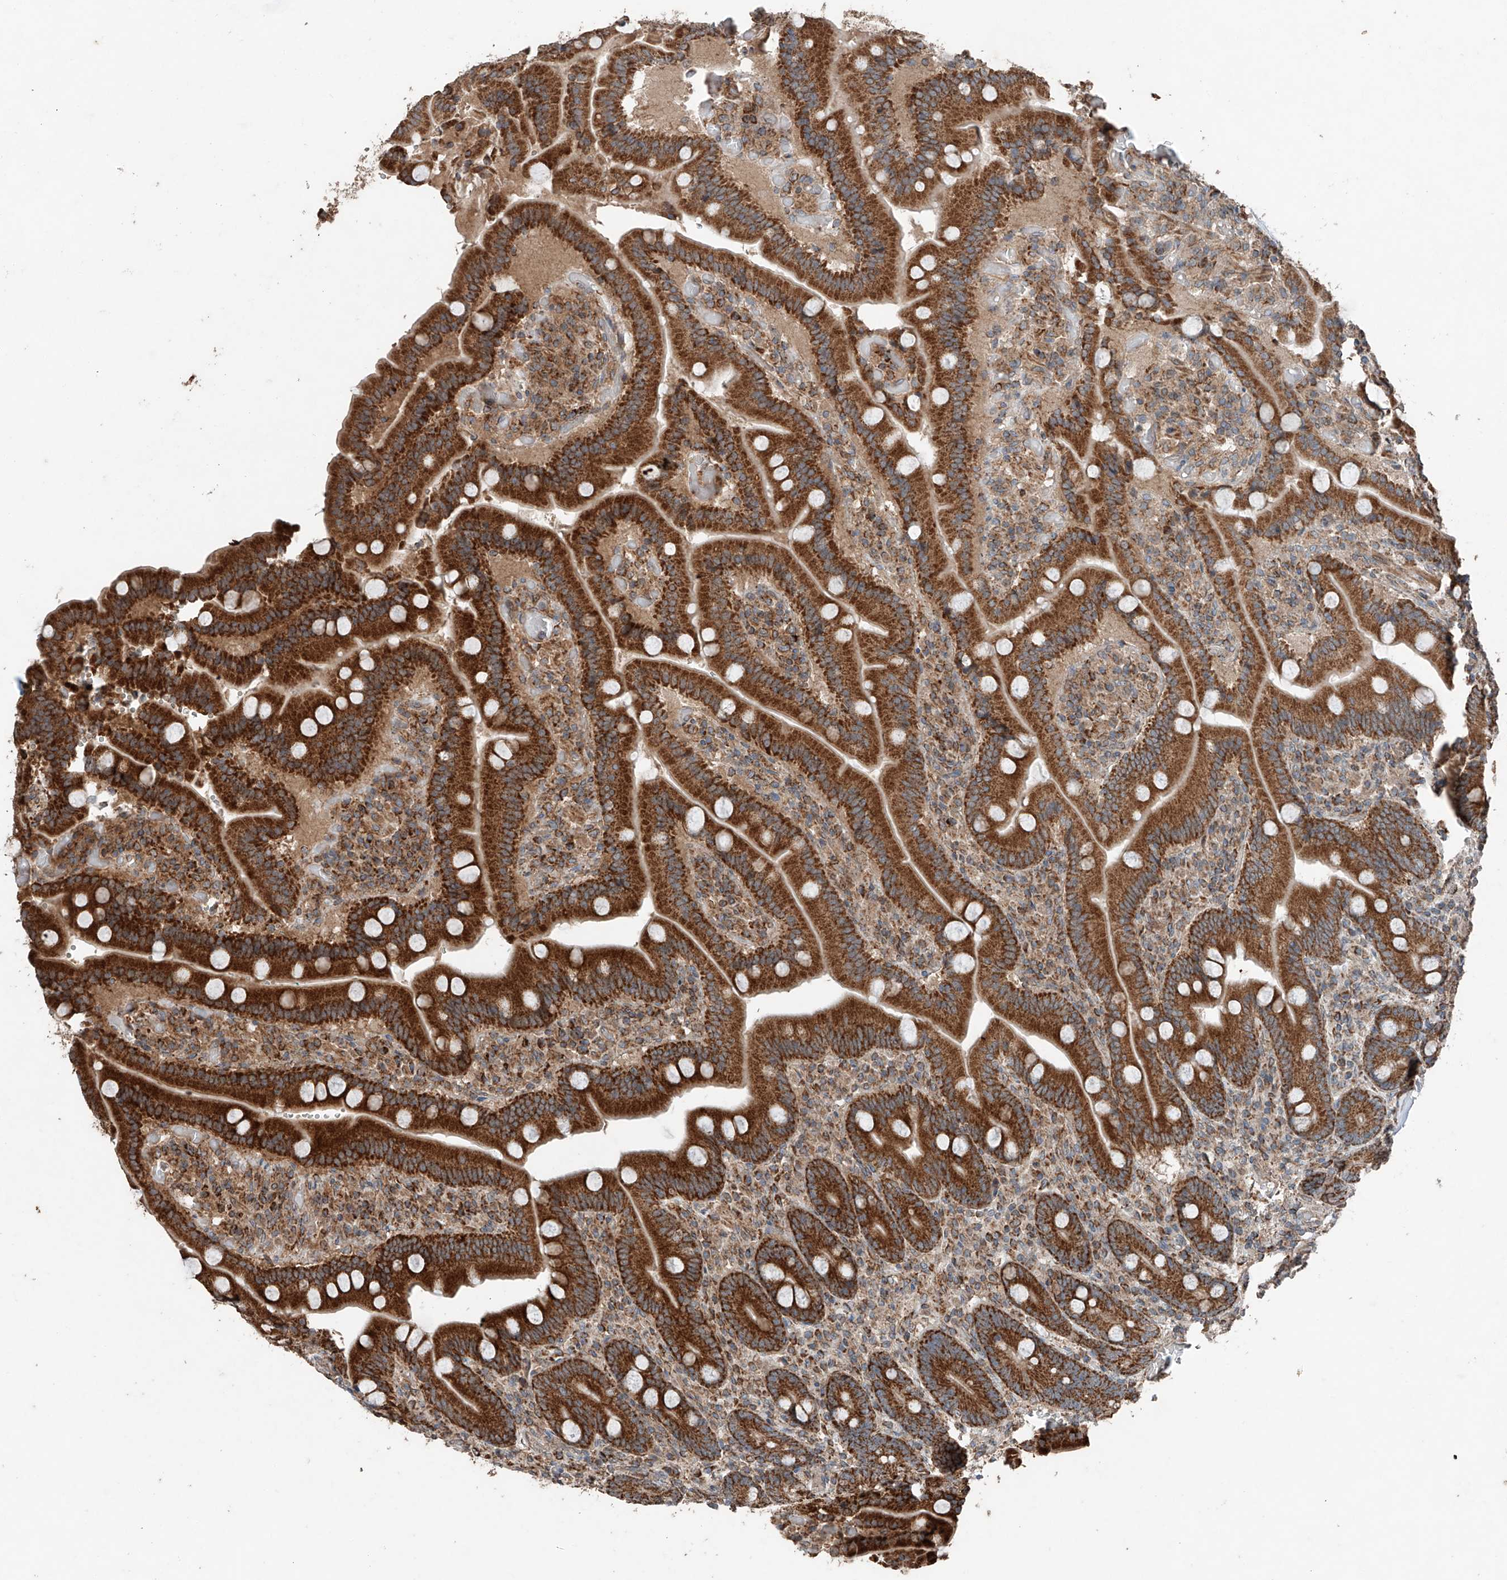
{"staining": {"intensity": "strong", "quantity": ">75%", "location": "cytoplasmic/membranous"}, "tissue": "duodenum", "cell_type": "Glandular cells", "image_type": "normal", "snomed": [{"axis": "morphology", "description": "Normal tissue, NOS"}, {"axis": "topography", "description": "Duodenum"}], "caption": "Unremarkable duodenum shows strong cytoplasmic/membranous positivity in about >75% of glandular cells, visualized by immunohistochemistry. (DAB (3,3'-diaminobenzidine) IHC with brightfield microscopy, high magnification).", "gene": "AP4B1", "patient": {"sex": "female", "age": 62}}